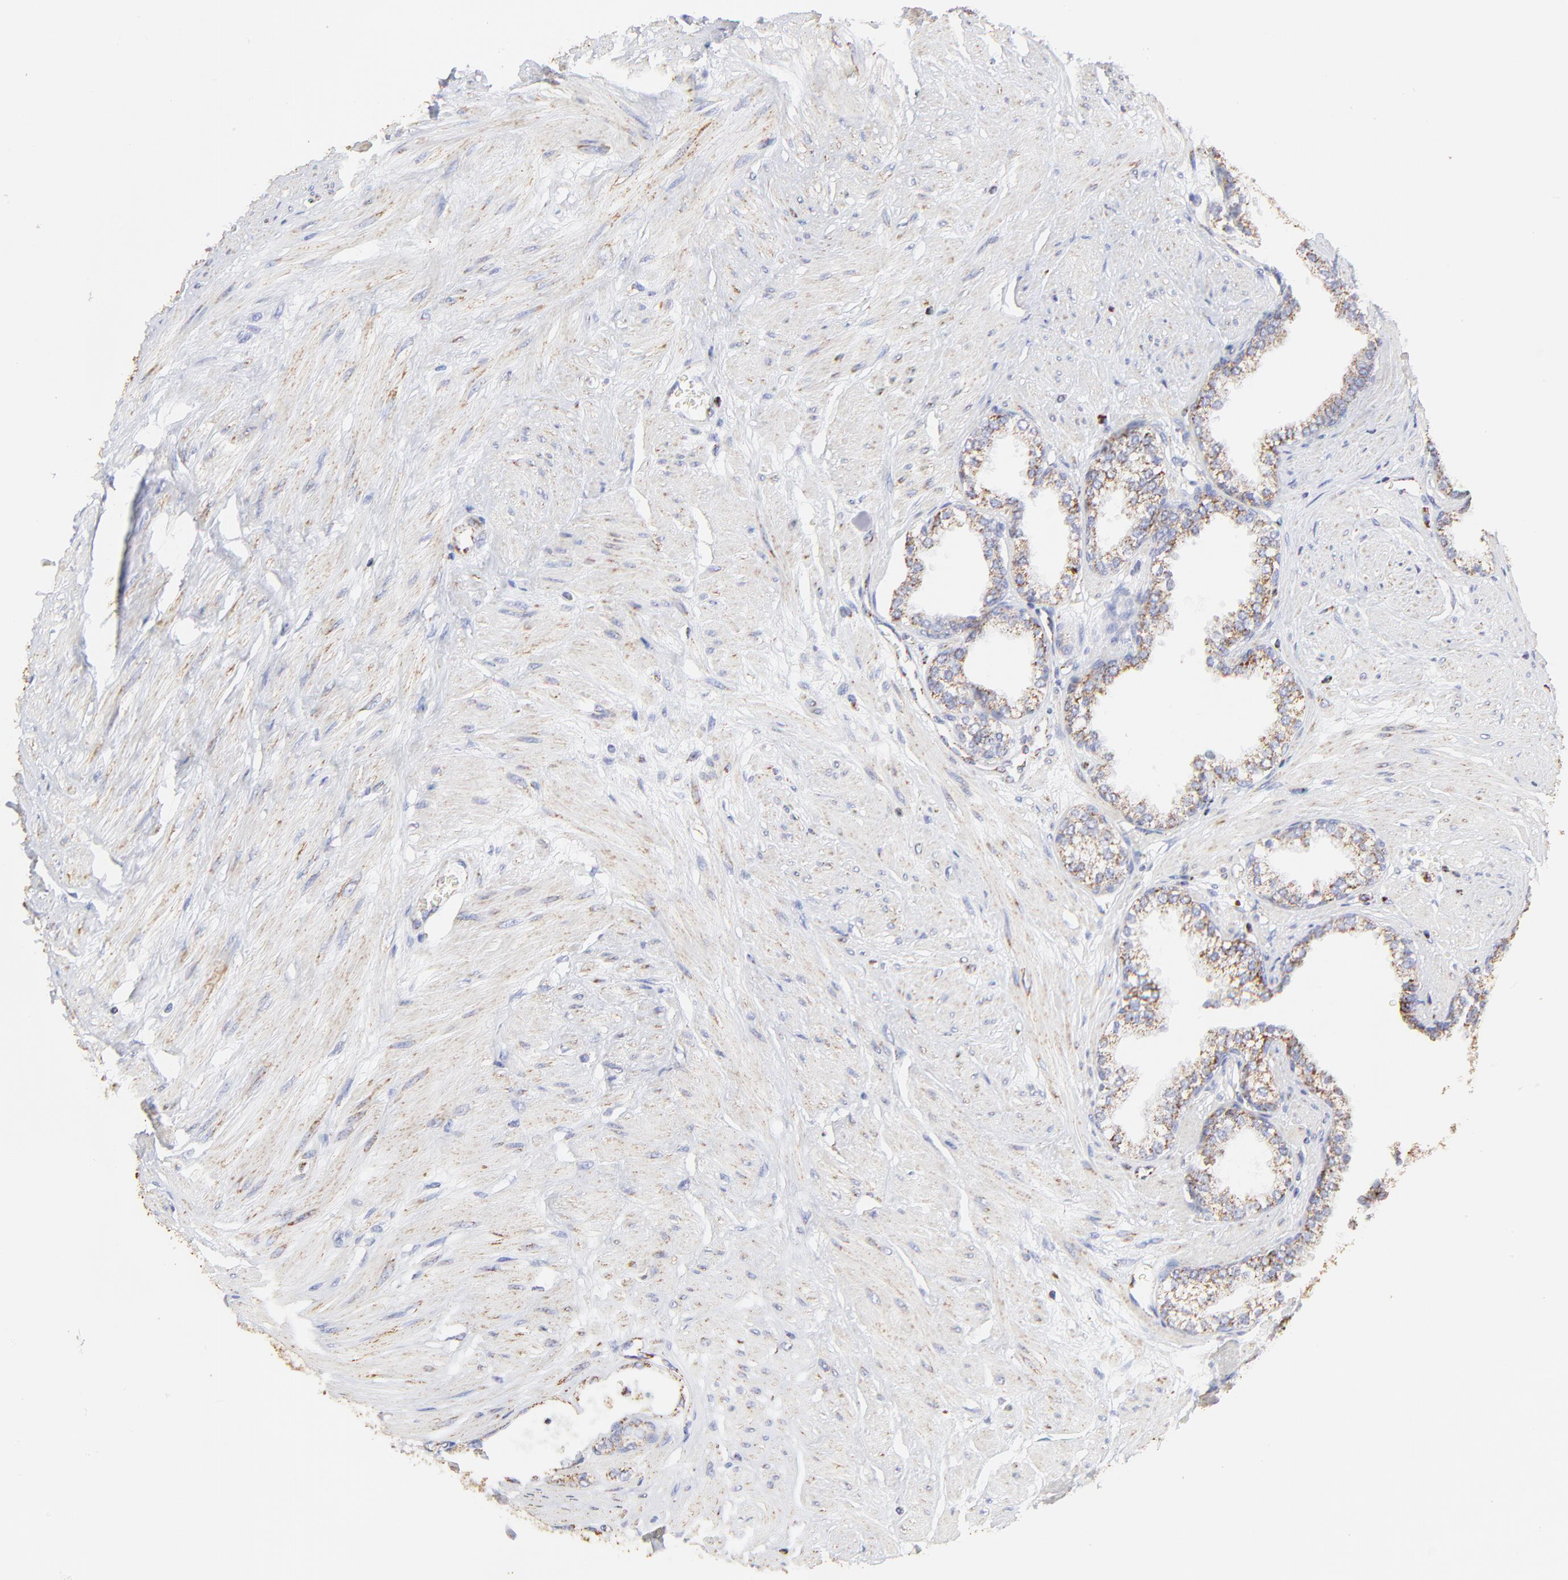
{"staining": {"intensity": "moderate", "quantity": ">75%", "location": "cytoplasmic/membranous"}, "tissue": "prostate", "cell_type": "Glandular cells", "image_type": "normal", "snomed": [{"axis": "morphology", "description": "Normal tissue, NOS"}, {"axis": "topography", "description": "Prostate"}], "caption": "Immunohistochemistry (IHC) of normal human prostate exhibits medium levels of moderate cytoplasmic/membranous staining in about >75% of glandular cells.", "gene": "COX4I1", "patient": {"sex": "male", "age": 64}}